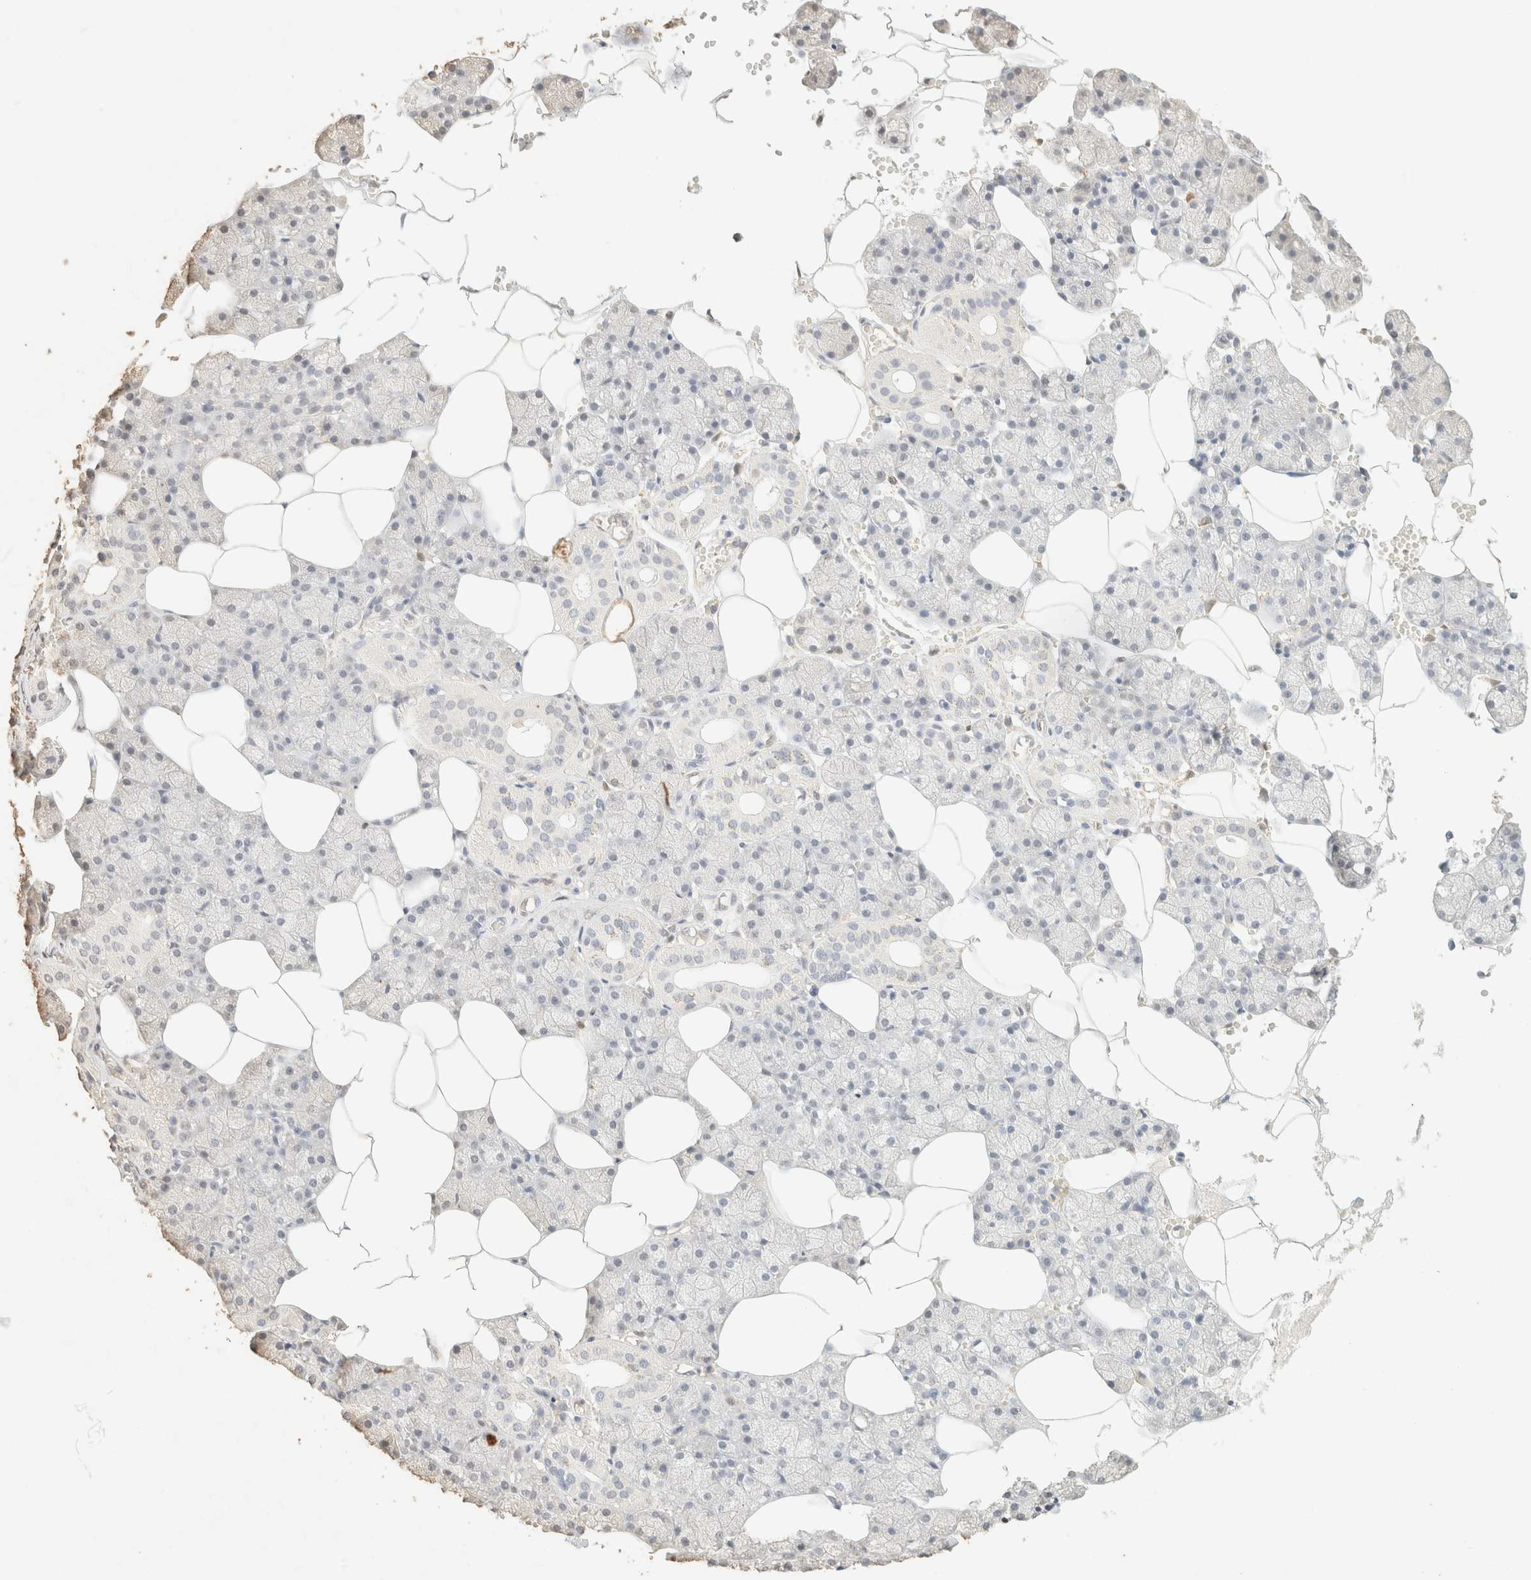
{"staining": {"intensity": "weak", "quantity": "<25%", "location": "nuclear"}, "tissue": "salivary gland", "cell_type": "Glandular cells", "image_type": "normal", "snomed": [{"axis": "morphology", "description": "Normal tissue, NOS"}, {"axis": "topography", "description": "Salivary gland"}], "caption": "This is a micrograph of immunohistochemistry (IHC) staining of unremarkable salivary gland, which shows no expression in glandular cells. (Stains: DAB (3,3'-diaminobenzidine) immunohistochemistry with hematoxylin counter stain, Microscopy: brightfield microscopy at high magnification).", "gene": "S100A13", "patient": {"sex": "male", "age": 62}}